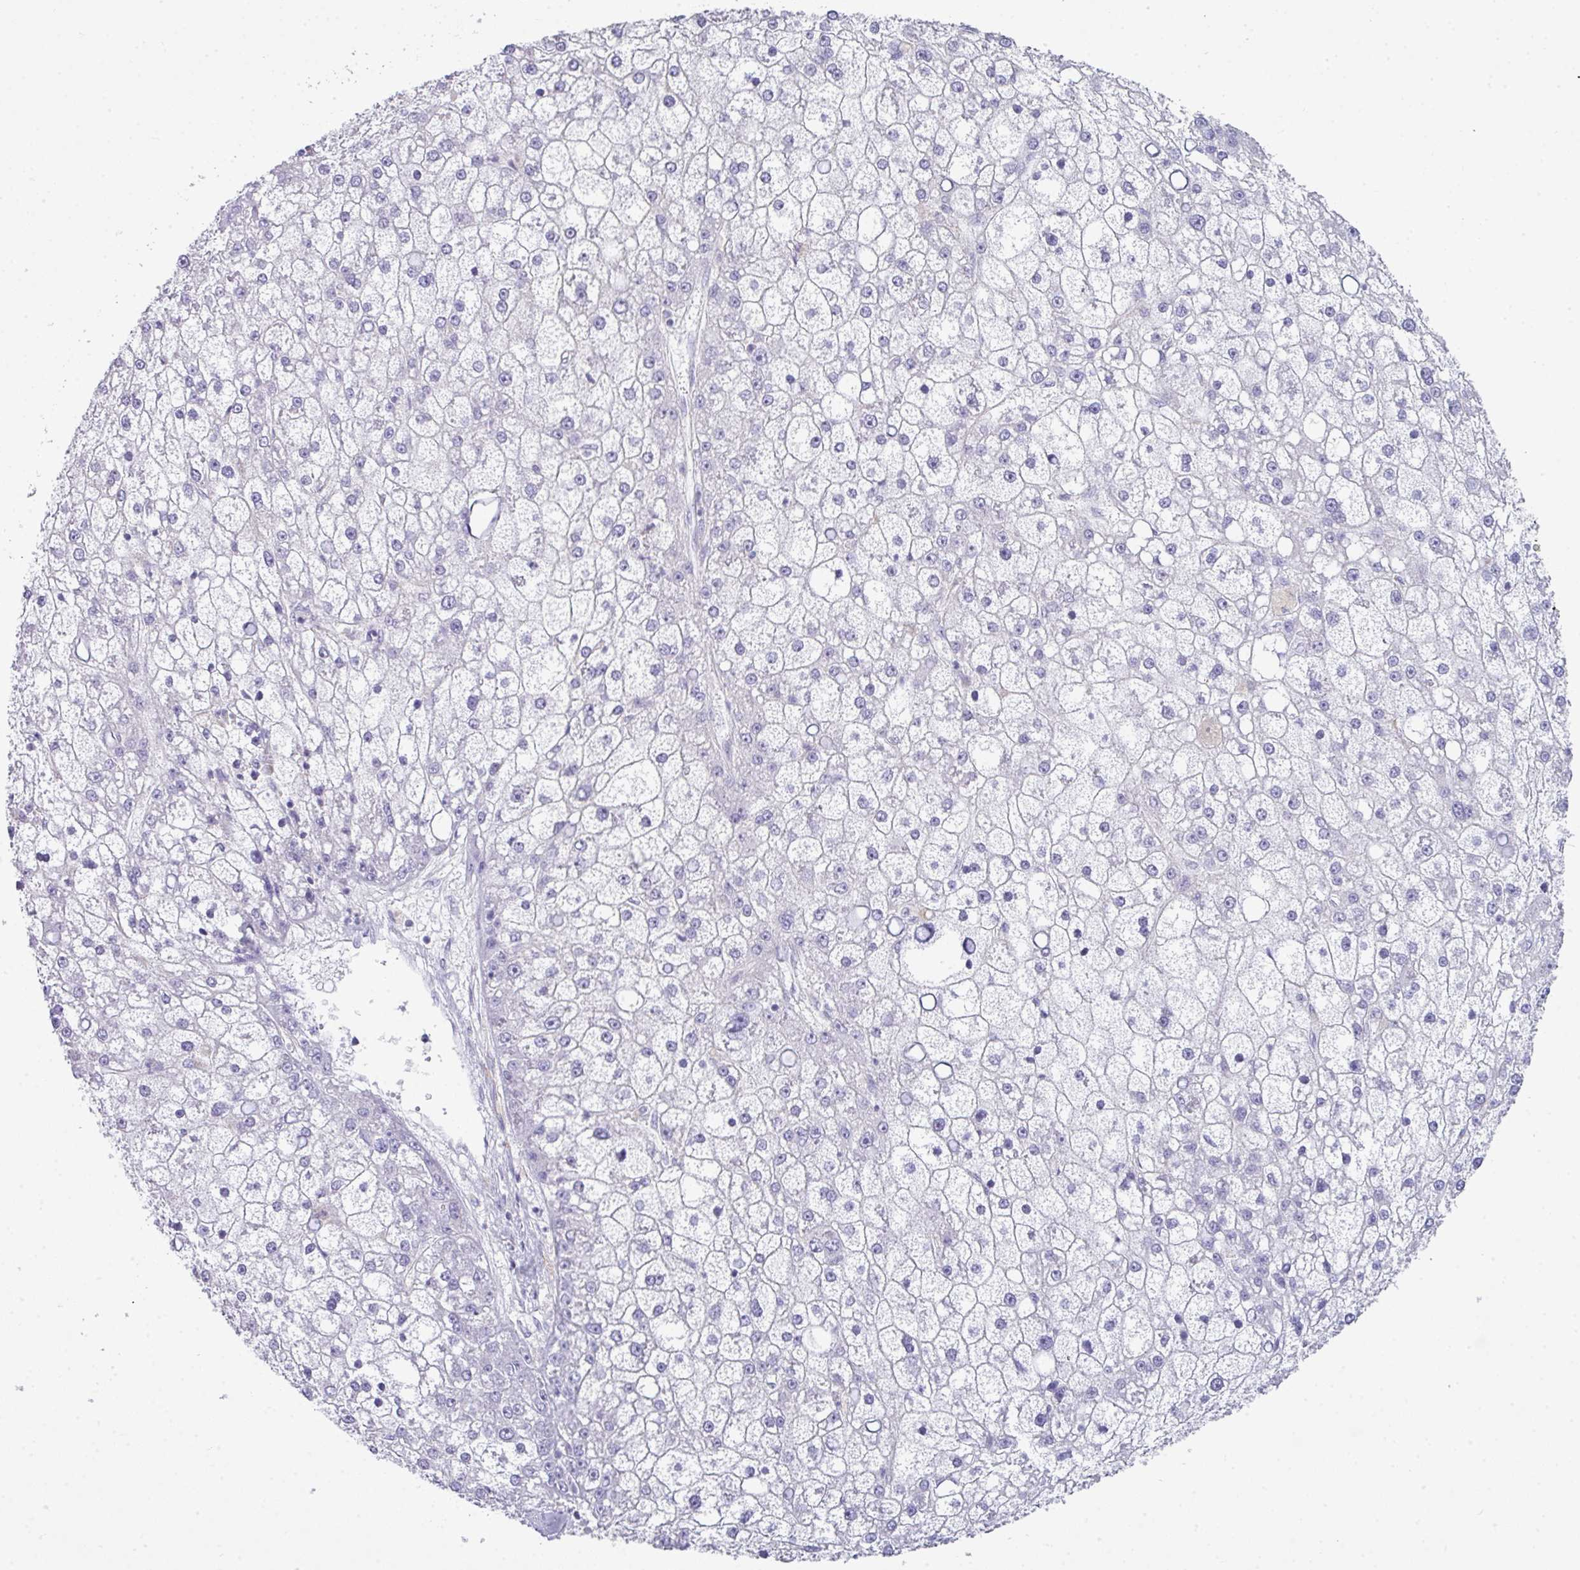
{"staining": {"intensity": "negative", "quantity": "none", "location": "none"}, "tissue": "liver cancer", "cell_type": "Tumor cells", "image_type": "cancer", "snomed": [{"axis": "morphology", "description": "Carcinoma, Hepatocellular, NOS"}, {"axis": "topography", "description": "Liver"}], "caption": "Tumor cells show no significant protein staining in hepatocellular carcinoma (liver).", "gene": "ABCC5", "patient": {"sex": "male", "age": 67}}